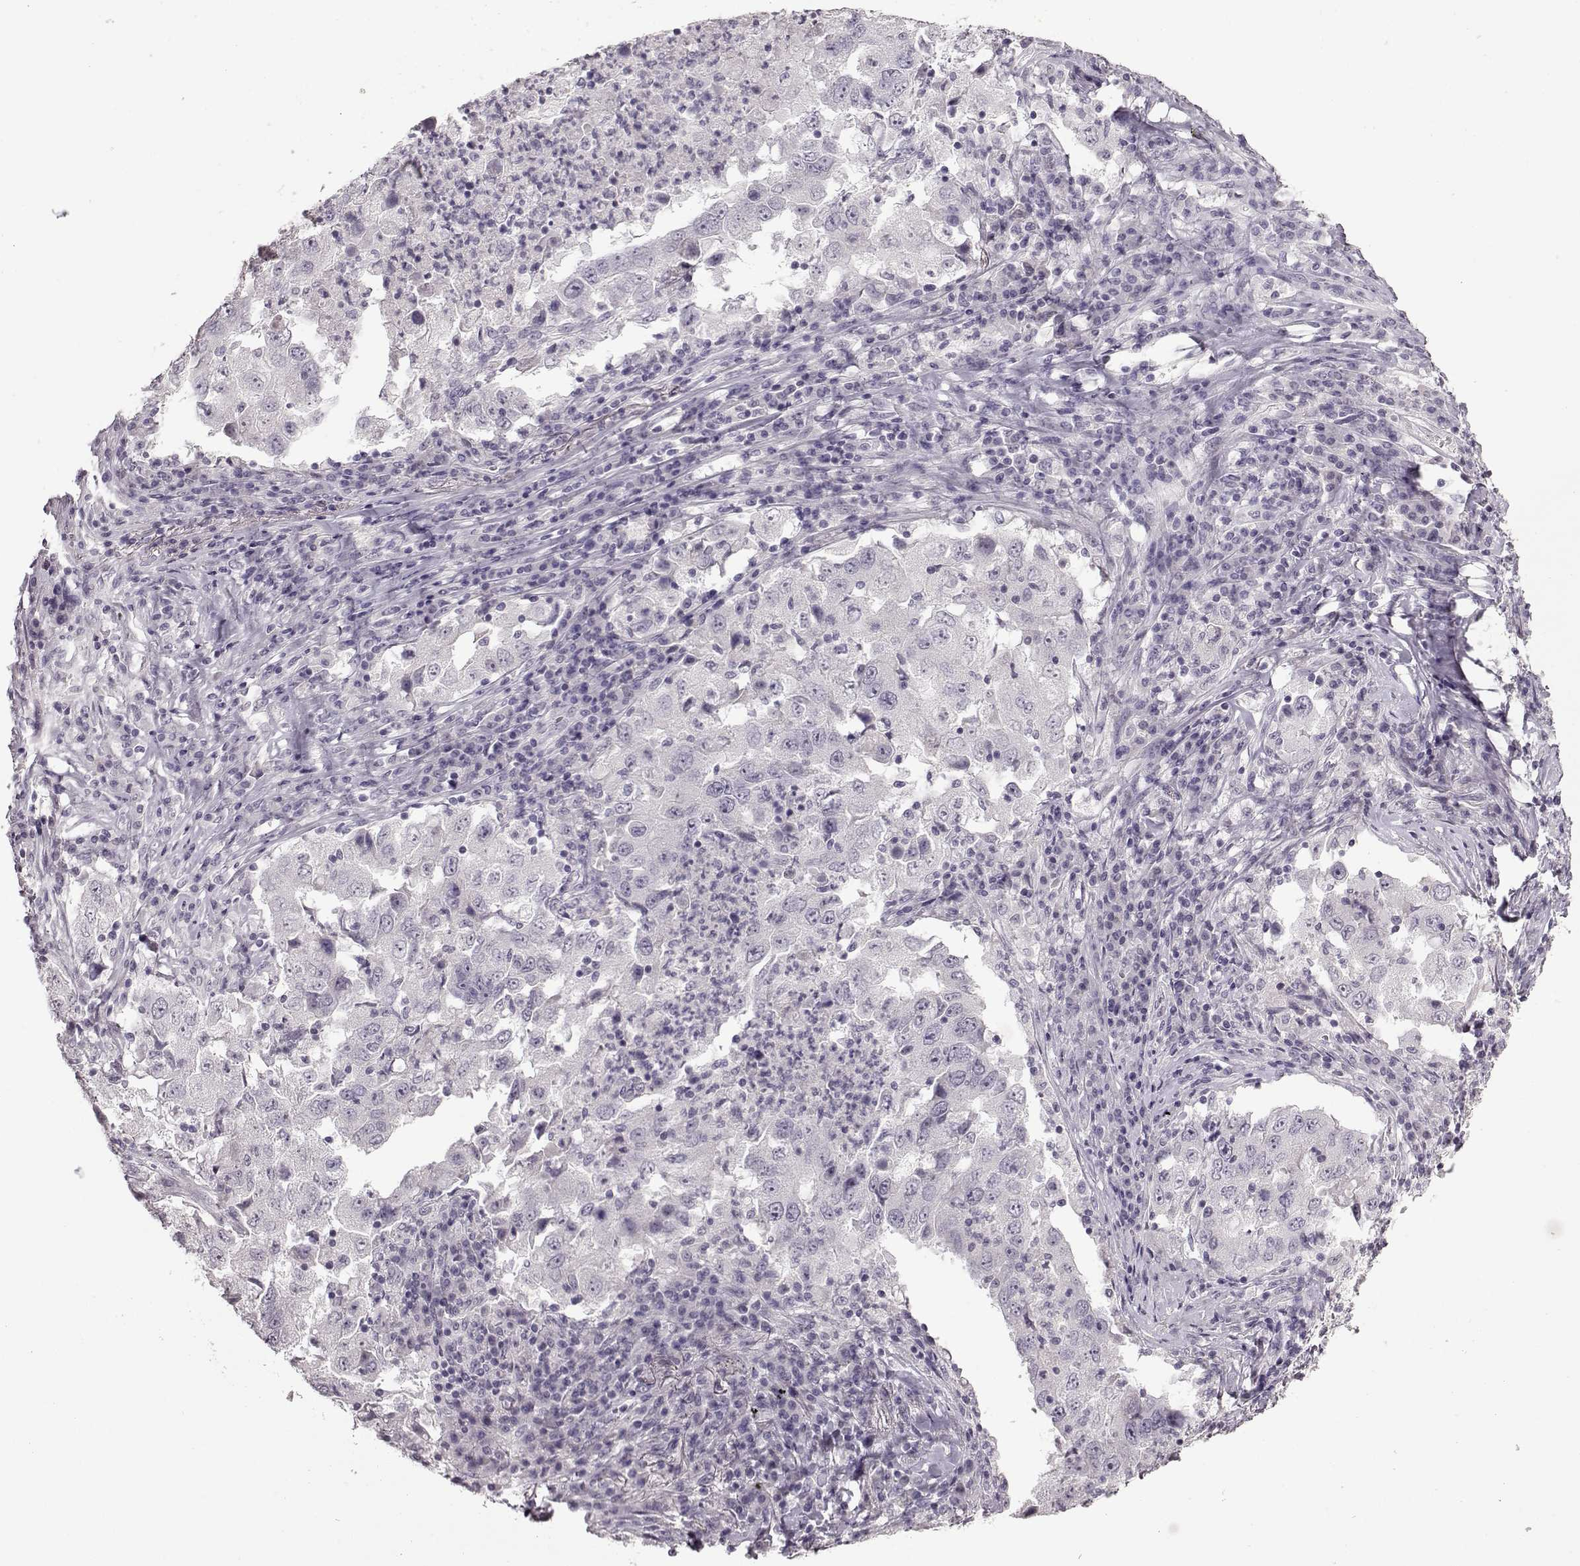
{"staining": {"intensity": "negative", "quantity": "none", "location": "none"}, "tissue": "lung cancer", "cell_type": "Tumor cells", "image_type": "cancer", "snomed": [{"axis": "morphology", "description": "Adenocarcinoma, NOS"}, {"axis": "topography", "description": "Lung"}], "caption": "Immunohistochemistry micrograph of lung cancer stained for a protein (brown), which exhibits no positivity in tumor cells.", "gene": "FSHB", "patient": {"sex": "male", "age": 73}}